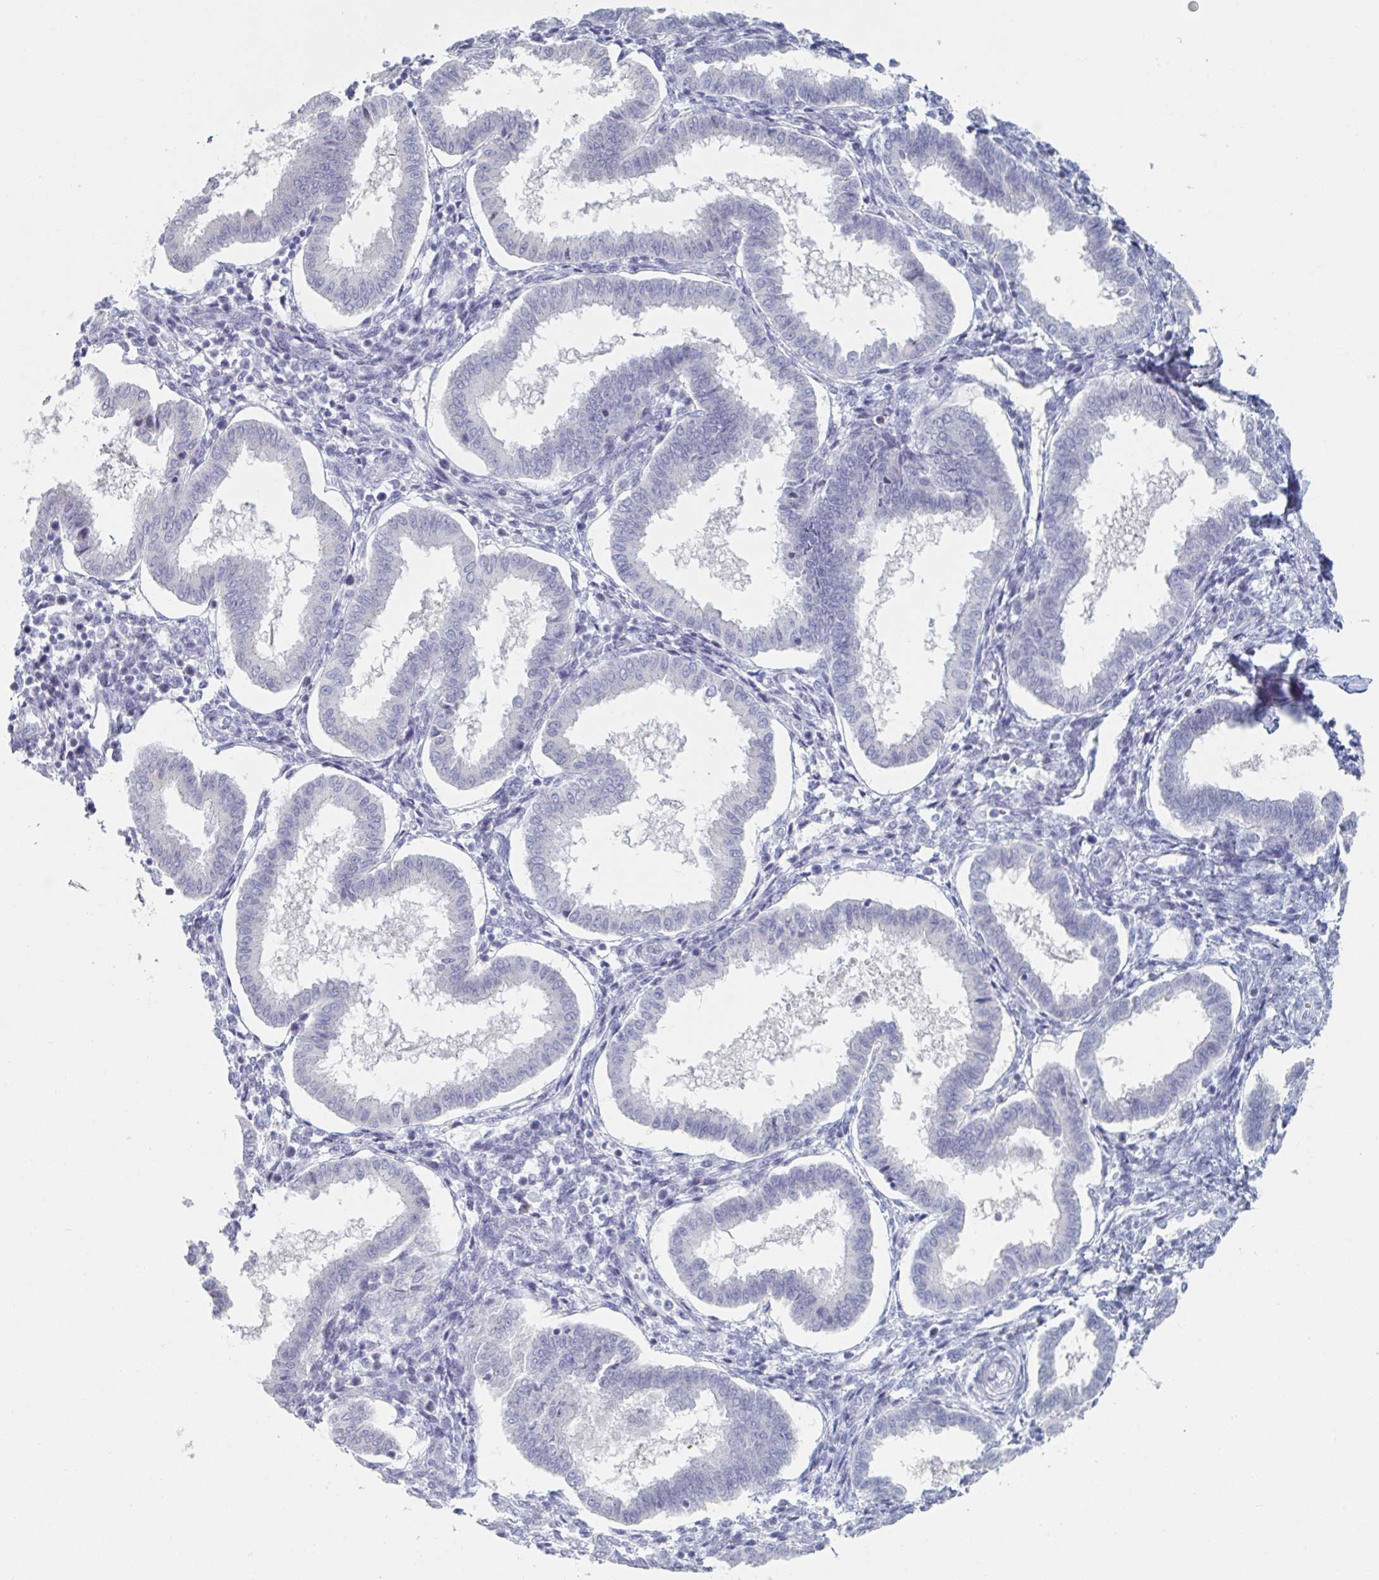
{"staining": {"intensity": "negative", "quantity": "none", "location": "none"}, "tissue": "endometrium", "cell_type": "Cells in endometrial stroma", "image_type": "normal", "snomed": [{"axis": "morphology", "description": "Normal tissue, NOS"}, {"axis": "topography", "description": "Endometrium"}], "caption": "The micrograph reveals no staining of cells in endometrial stroma in benign endometrium. Brightfield microscopy of immunohistochemistry (IHC) stained with DAB (3,3'-diaminobenzidine) (brown) and hematoxylin (blue), captured at high magnification.", "gene": "FOXA1", "patient": {"sex": "female", "age": 24}}